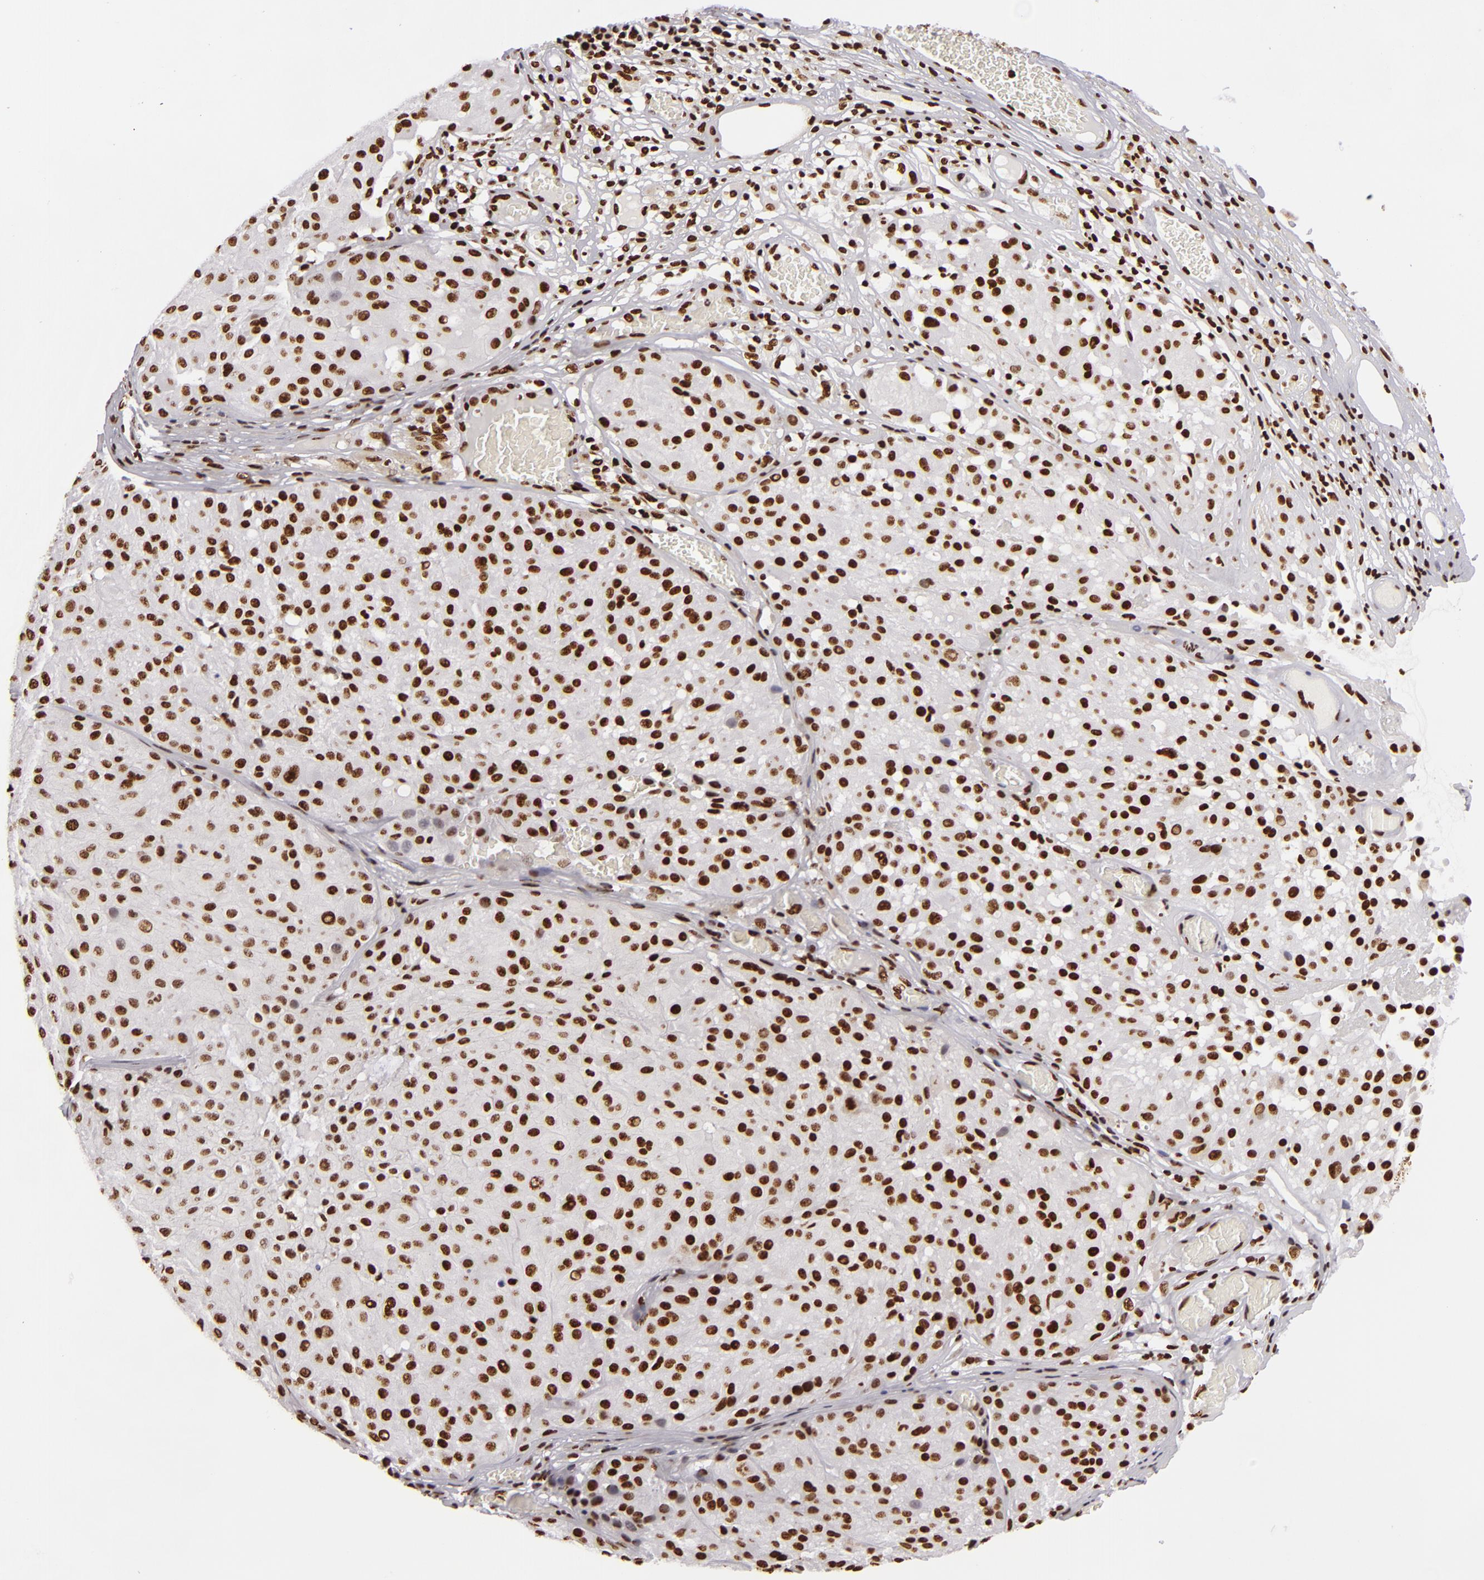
{"staining": {"intensity": "moderate", "quantity": ">75%", "location": "nuclear"}, "tissue": "melanoma", "cell_type": "Tumor cells", "image_type": "cancer", "snomed": [{"axis": "morphology", "description": "Malignant melanoma, NOS"}, {"axis": "topography", "description": "Skin"}], "caption": "Brown immunohistochemical staining in malignant melanoma exhibits moderate nuclear positivity in about >75% of tumor cells.", "gene": "SAFB", "patient": {"sex": "male", "age": 36}}